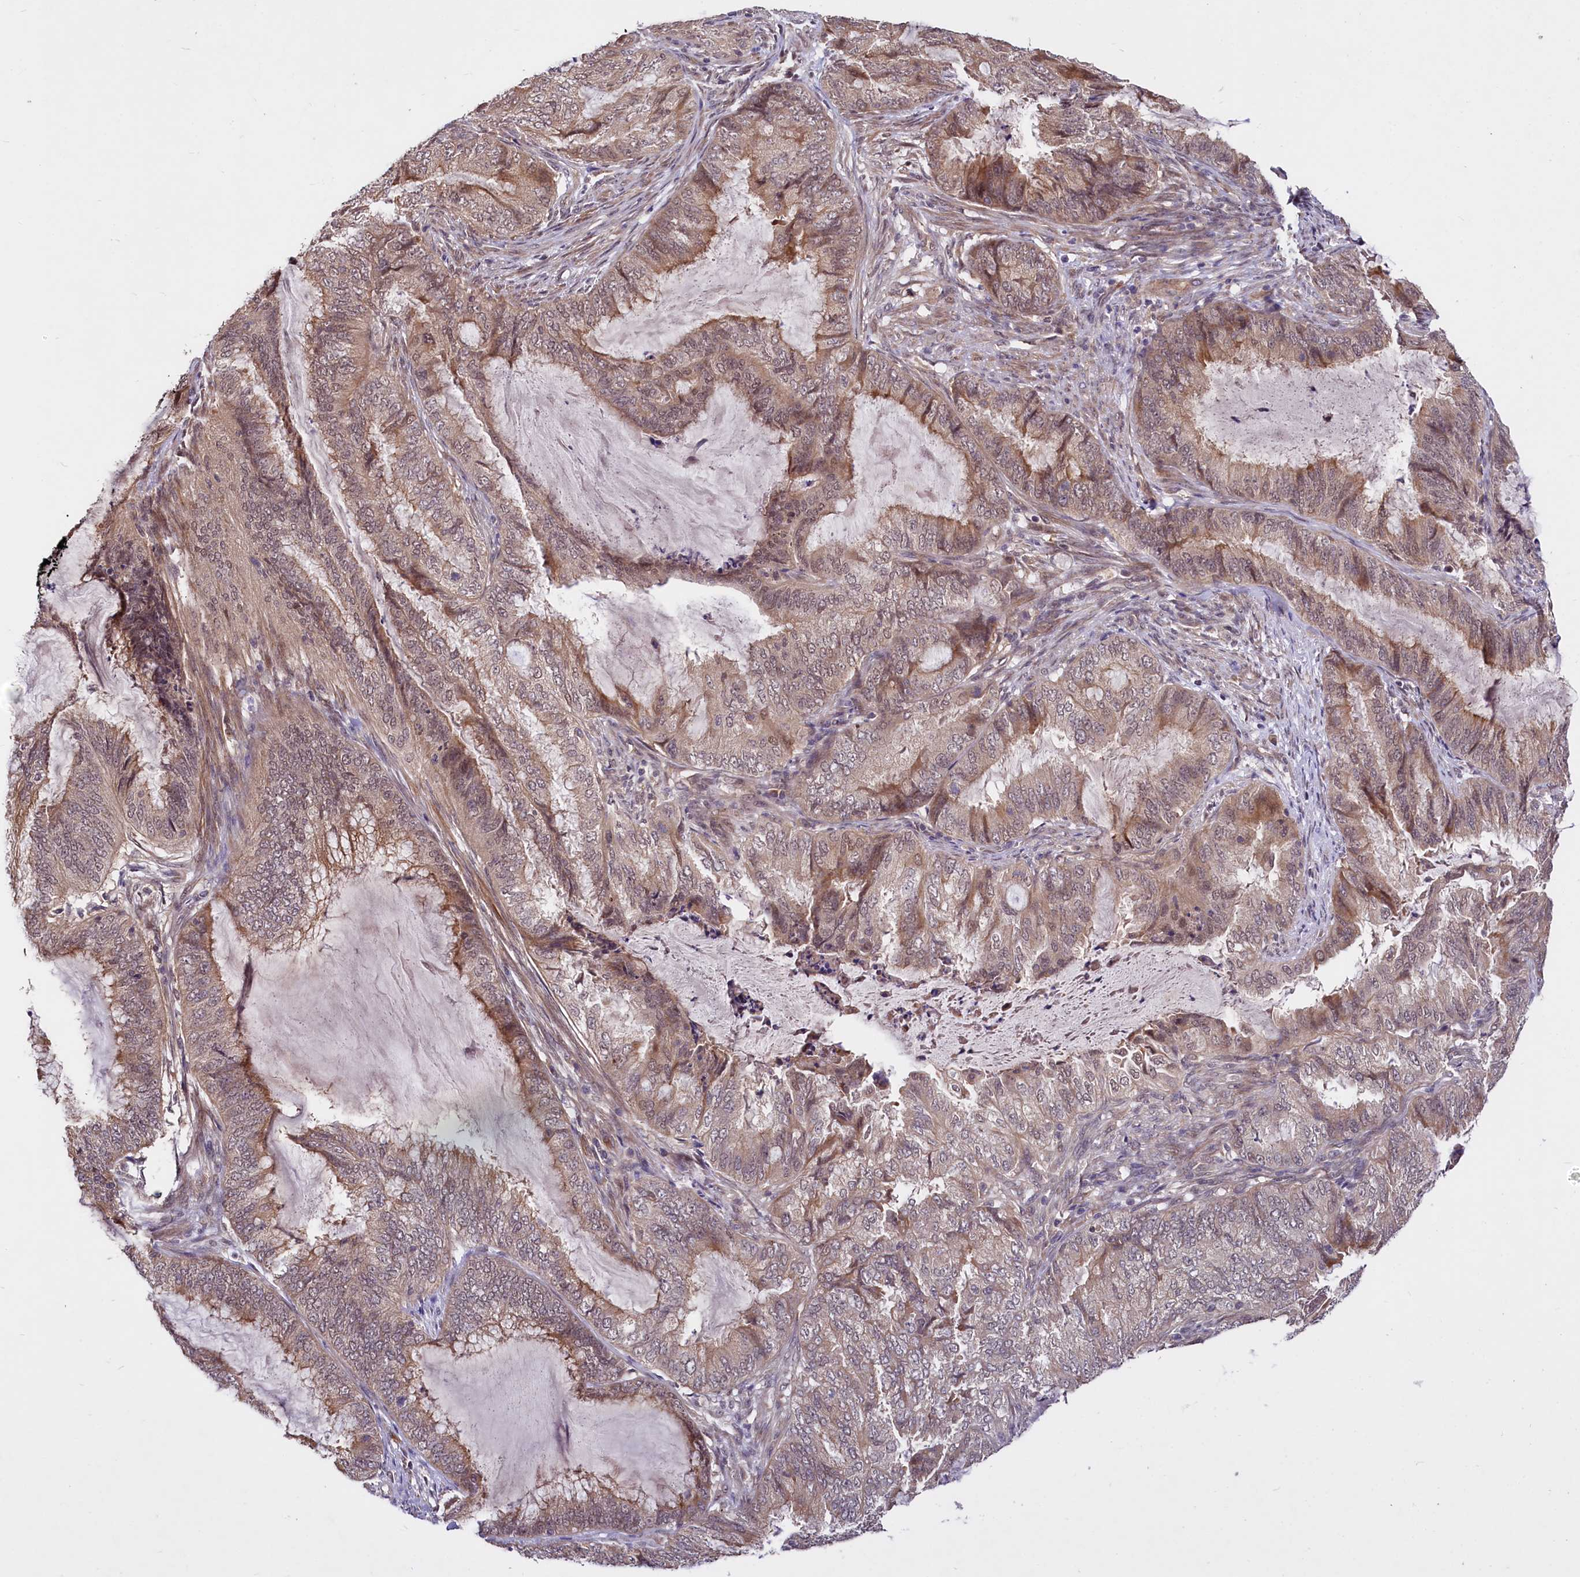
{"staining": {"intensity": "weak", "quantity": ">75%", "location": "cytoplasmic/membranous"}, "tissue": "endometrial cancer", "cell_type": "Tumor cells", "image_type": "cancer", "snomed": [{"axis": "morphology", "description": "Adenocarcinoma, NOS"}, {"axis": "topography", "description": "Endometrium"}], "caption": "A photomicrograph showing weak cytoplasmic/membranous expression in approximately >75% of tumor cells in adenocarcinoma (endometrial), as visualized by brown immunohistochemical staining.", "gene": "UBE3A", "patient": {"sex": "female", "age": 51}}